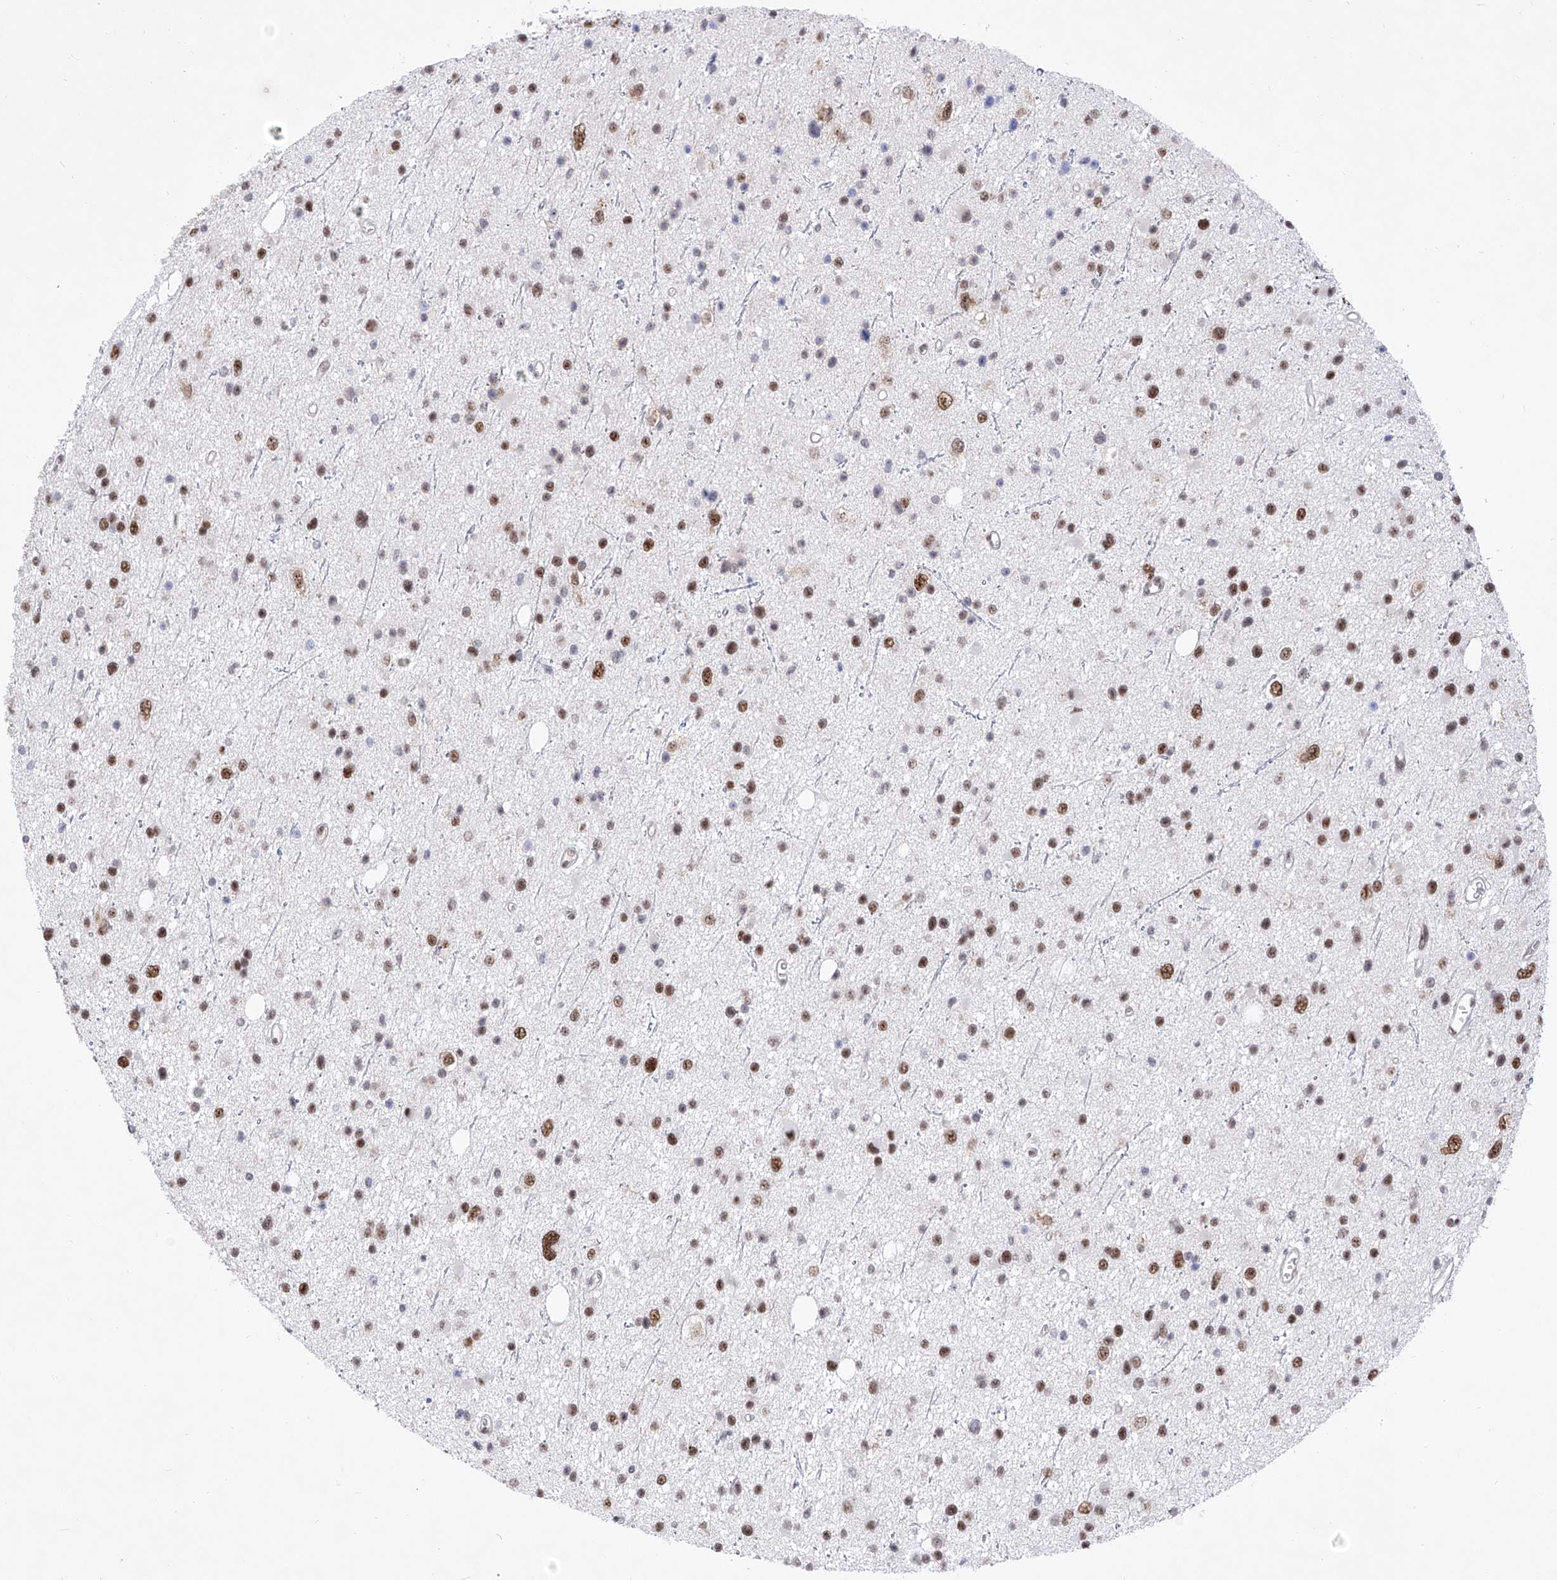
{"staining": {"intensity": "strong", "quantity": "25%-75%", "location": "nuclear"}, "tissue": "glioma", "cell_type": "Tumor cells", "image_type": "cancer", "snomed": [{"axis": "morphology", "description": "Glioma, malignant, Low grade"}, {"axis": "topography", "description": "Cerebral cortex"}], "caption": "There is high levels of strong nuclear staining in tumor cells of glioma, as demonstrated by immunohistochemical staining (brown color).", "gene": "ATN1", "patient": {"sex": "female", "age": 39}}